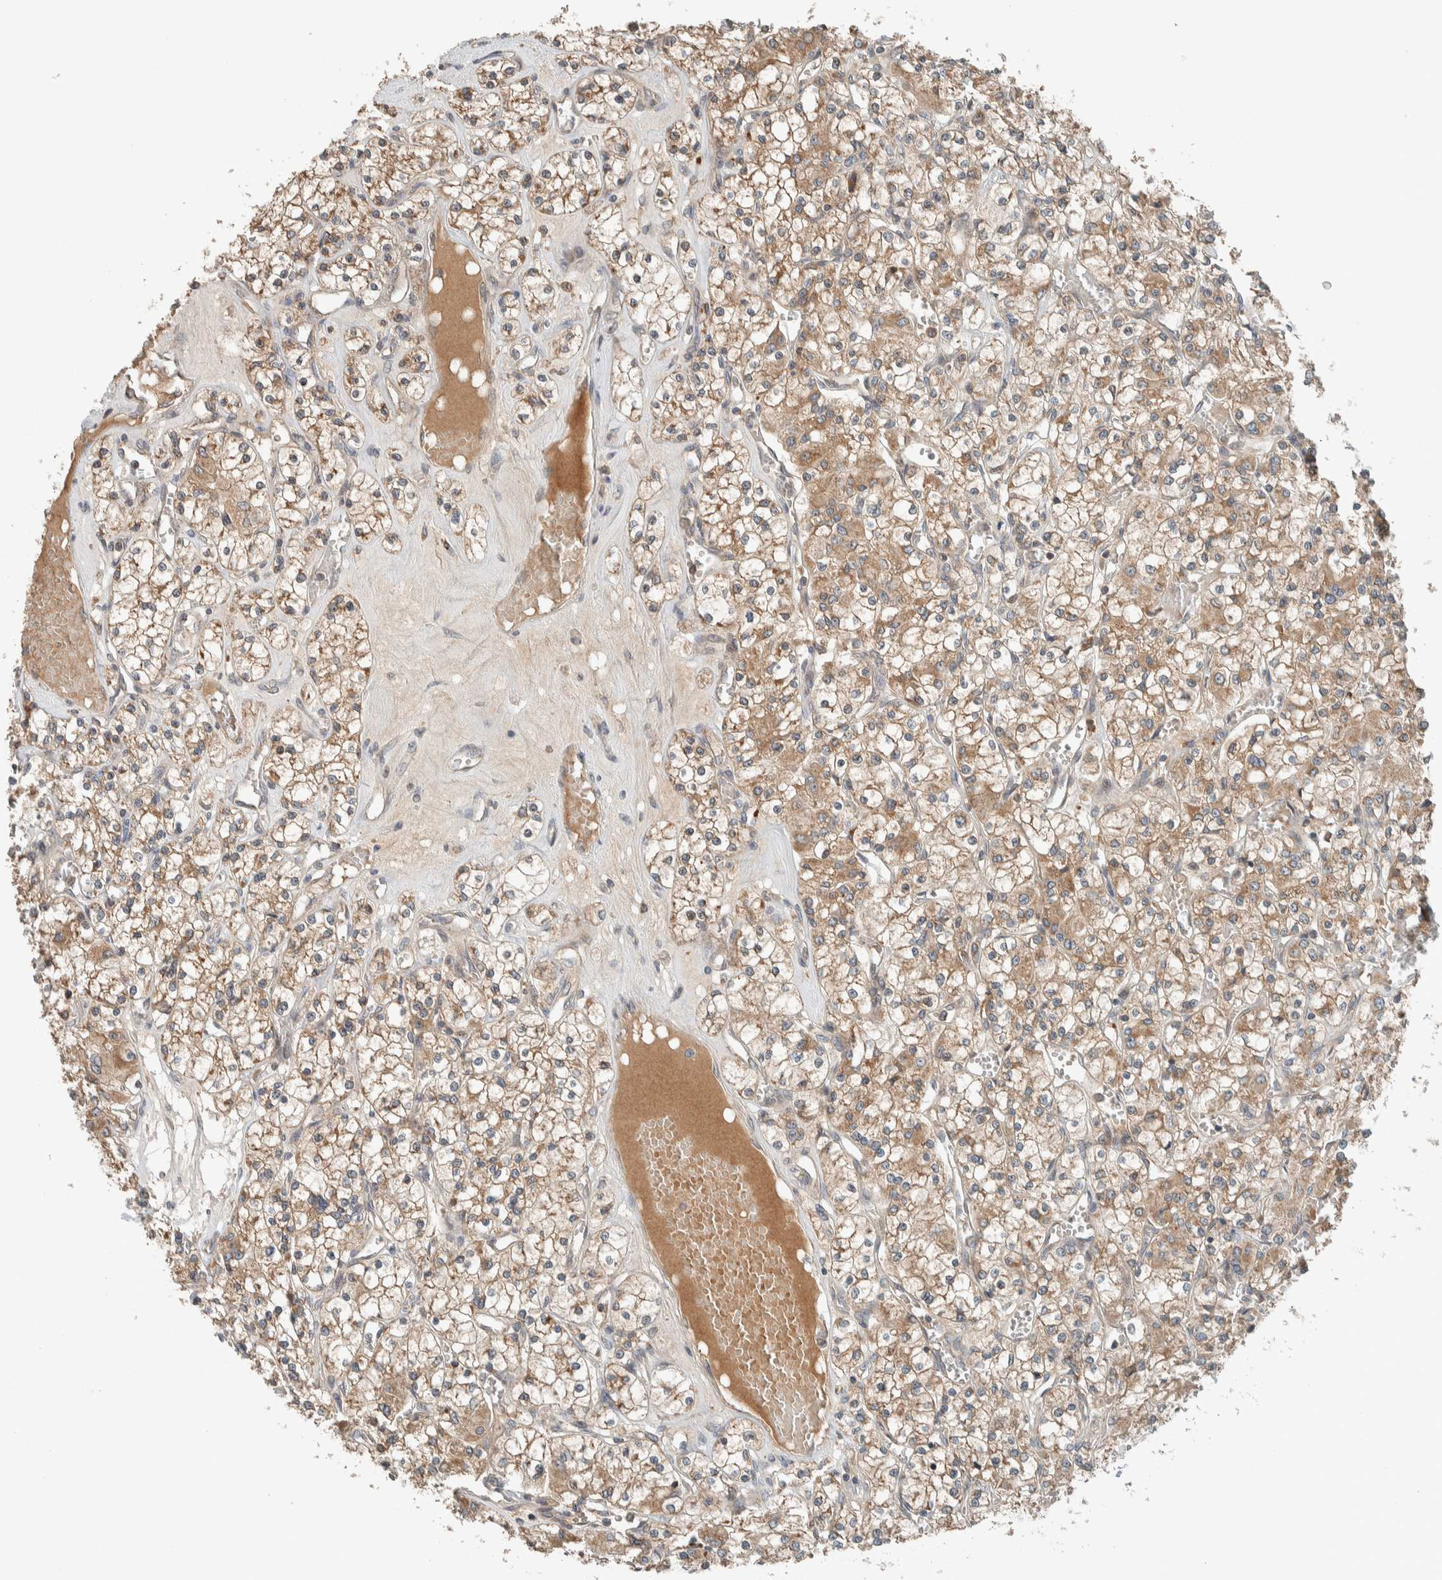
{"staining": {"intensity": "moderate", "quantity": ">75%", "location": "cytoplasmic/membranous"}, "tissue": "renal cancer", "cell_type": "Tumor cells", "image_type": "cancer", "snomed": [{"axis": "morphology", "description": "Adenocarcinoma, NOS"}, {"axis": "topography", "description": "Kidney"}], "caption": "An image of human renal cancer stained for a protein displays moderate cytoplasmic/membranous brown staining in tumor cells.", "gene": "NBR1", "patient": {"sex": "female", "age": 59}}